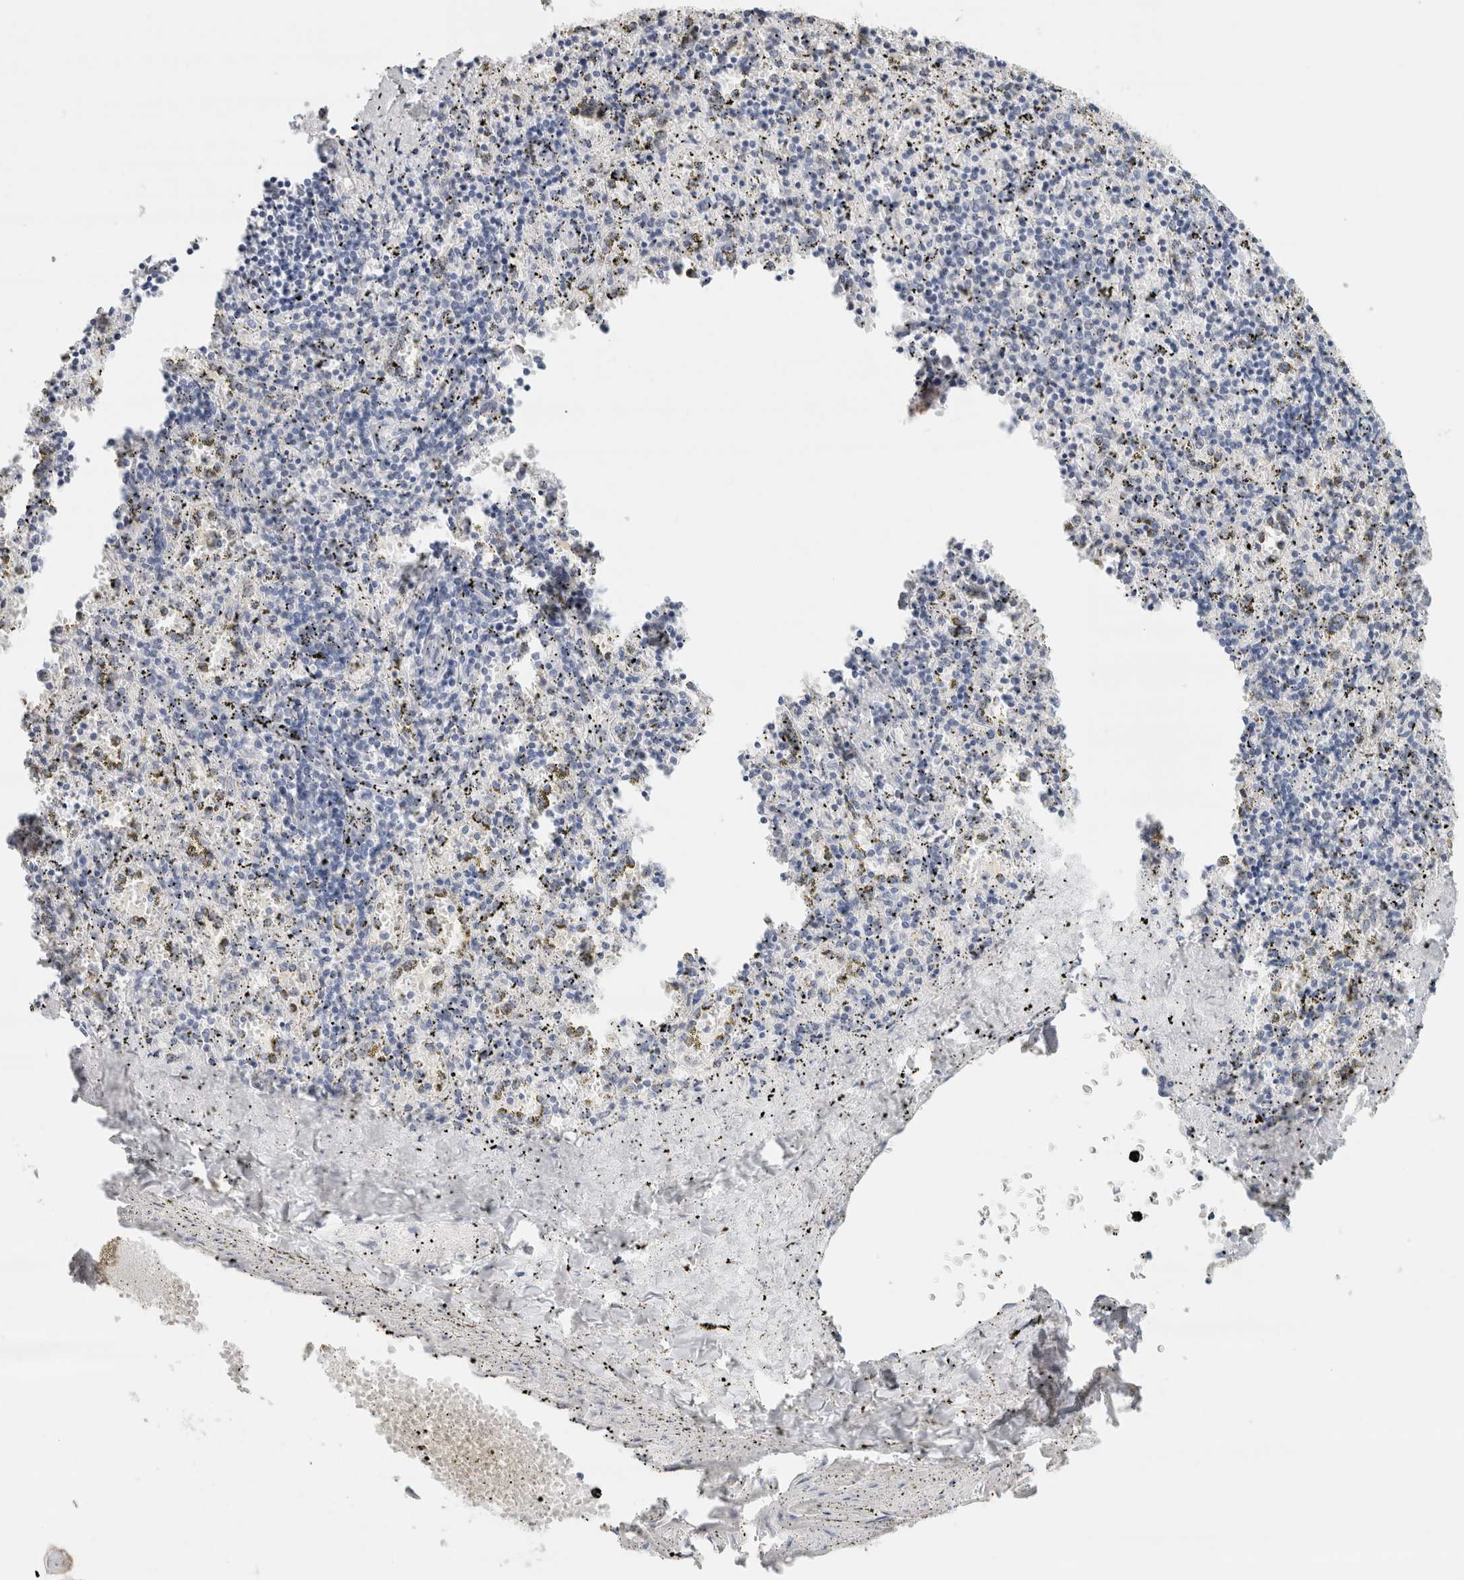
{"staining": {"intensity": "negative", "quantity": "none", "location": "none"}, "tissue": "spleen", "cell_type": "Cells in red pulp", "image_type": "normal", "snomed": [{"axis": "morphology", "description": "Normal tissue, NOS"}, {"axis": "topography", "description": "Spleen"}], "caption": "Histopathology image shows no protein expression in cells in red pulp of benign spleen. Brightfield microscopy of immunohistochemistry (IHC) stained with DAB (brown) and hematoxylin (blue), captured at high magnification.", "gene": "IL6", "patient": {"sex": "male", "age": 11}}